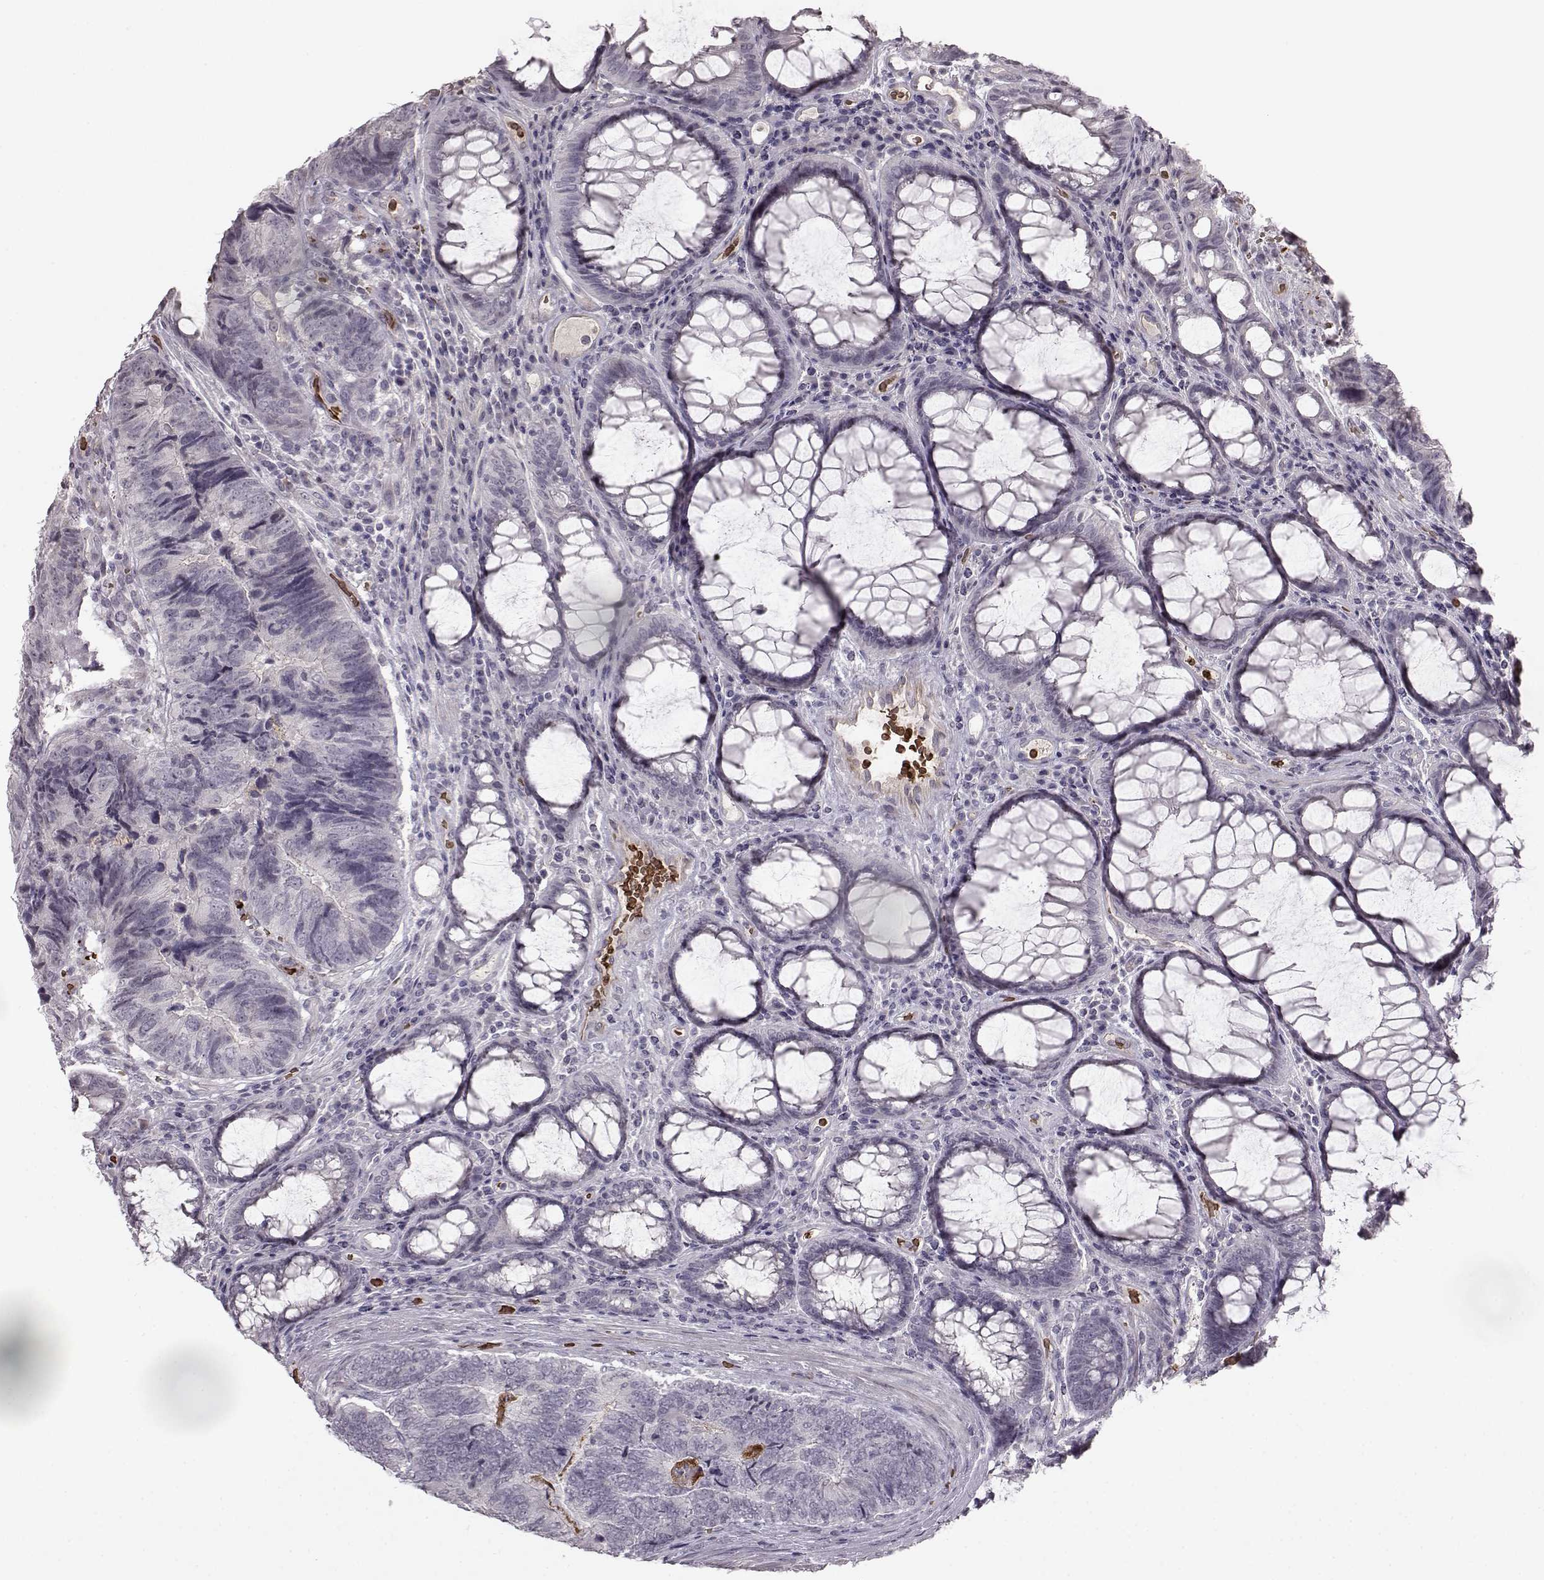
{"staining": {"intensity": "negative", "quantity": "none", "location": "none"}, "tissue": "colorectal cancer", "cell_type": "Tumor cells", "image_type": "cancer", "snomed": [{"axis": "morphology", "description": "Adenocarcinoma, NOS"}, {"axis": "topography", "description": "Colon"}], "caption": "An image of human colorectal cancer is negative for staining in tumor cells.", "gene": "PROP1", "patient": {"sex": "female", "age": 67}}